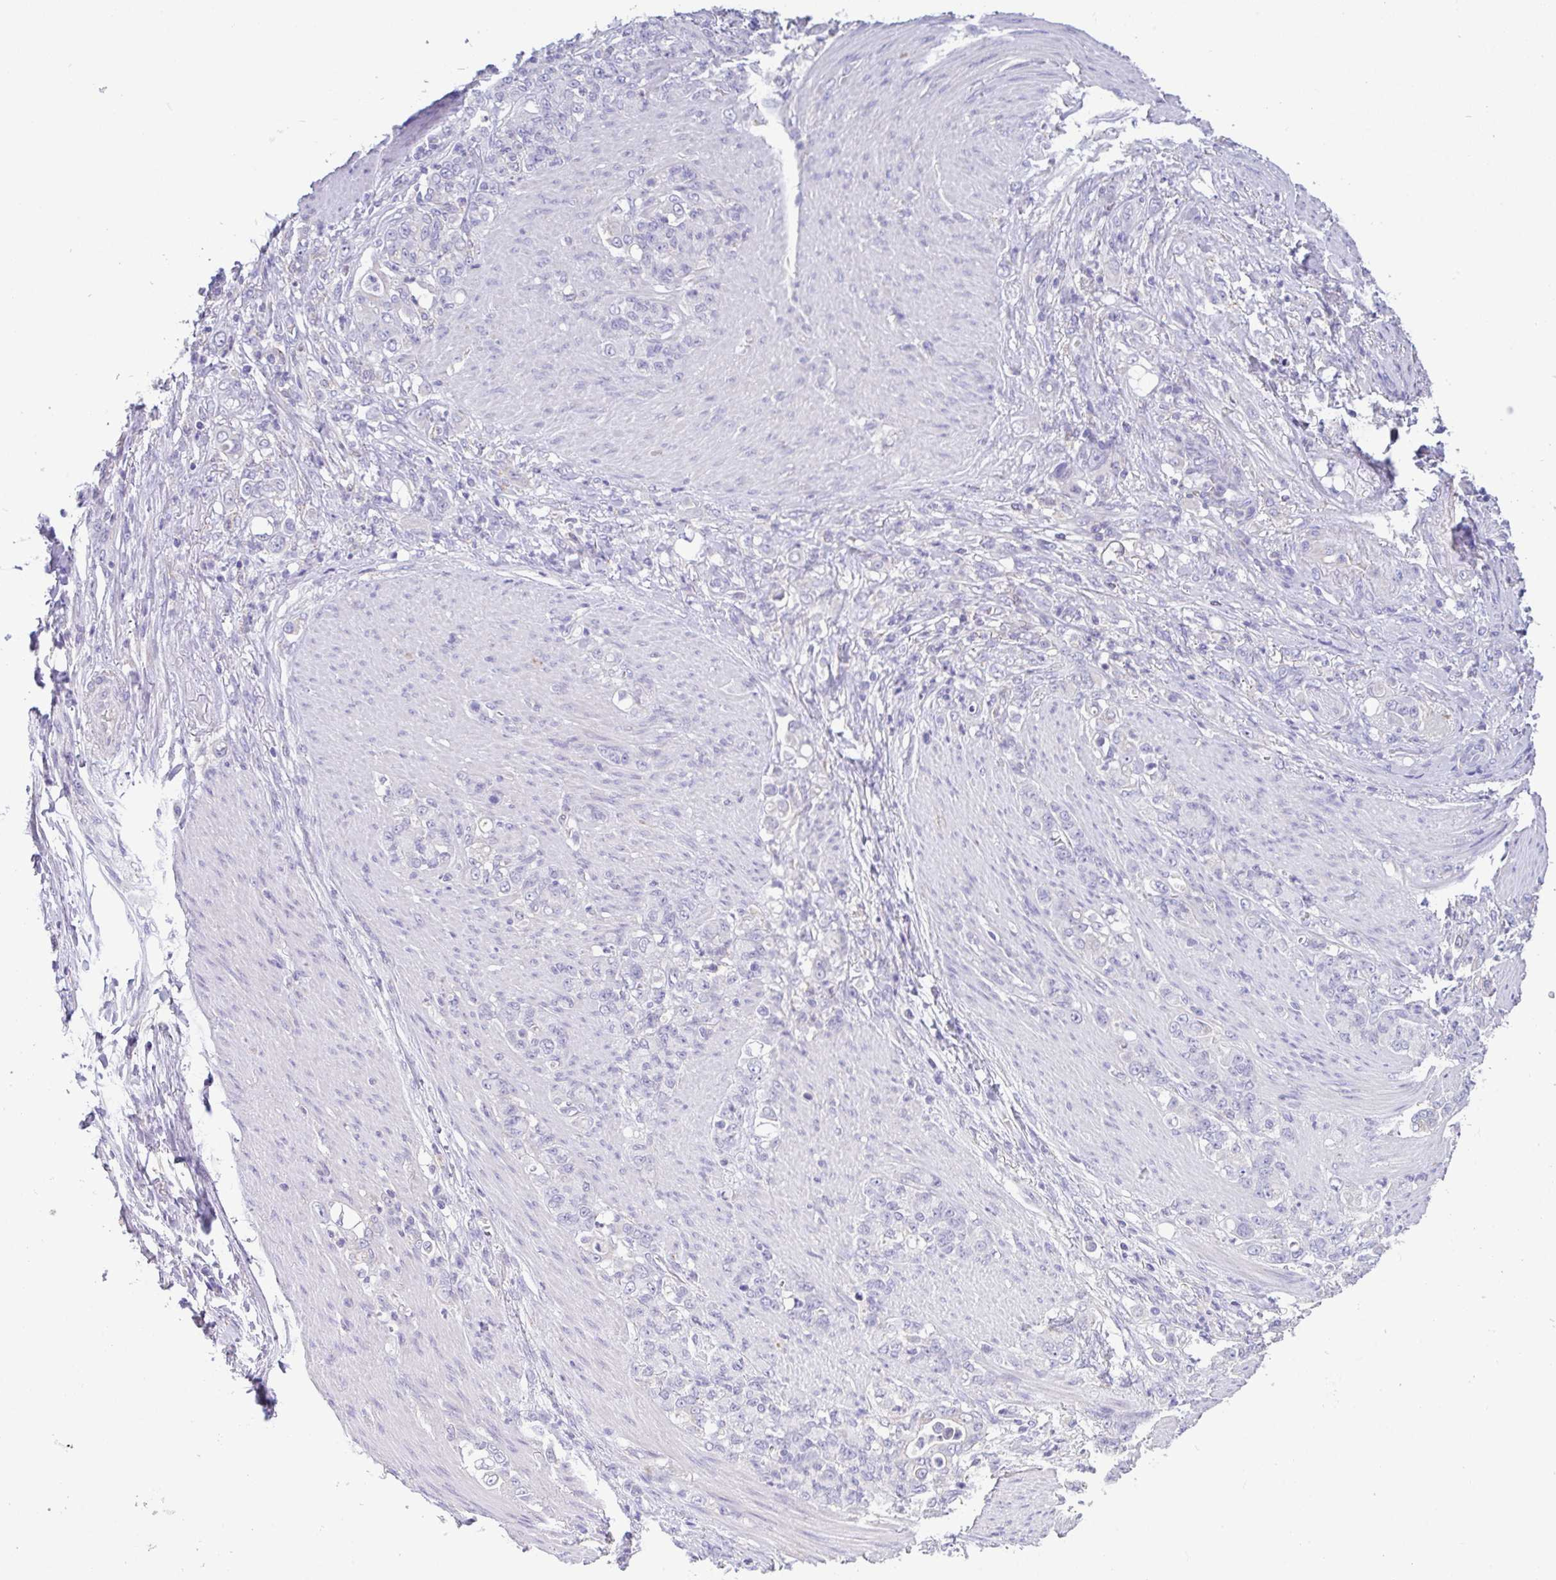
{"staining": {"intensity": "negative", "quantity": "none", "location": "none"}, "tissue": "stomach cancer", "cell_type": "Tumor cells", "image_type": "cancer", "snomed": [{"axis": "morphology", "description": "Adenocarcinoma, NOS"}, {"axis": "topography", "description": "Stomach"}], "caption": "An IHC histopathology image of stomach cancer is shown. There is no staining in tumor cells of stomach cancer.", "gene": "CA10", "patient": {"sex": "female", "age": 79}}